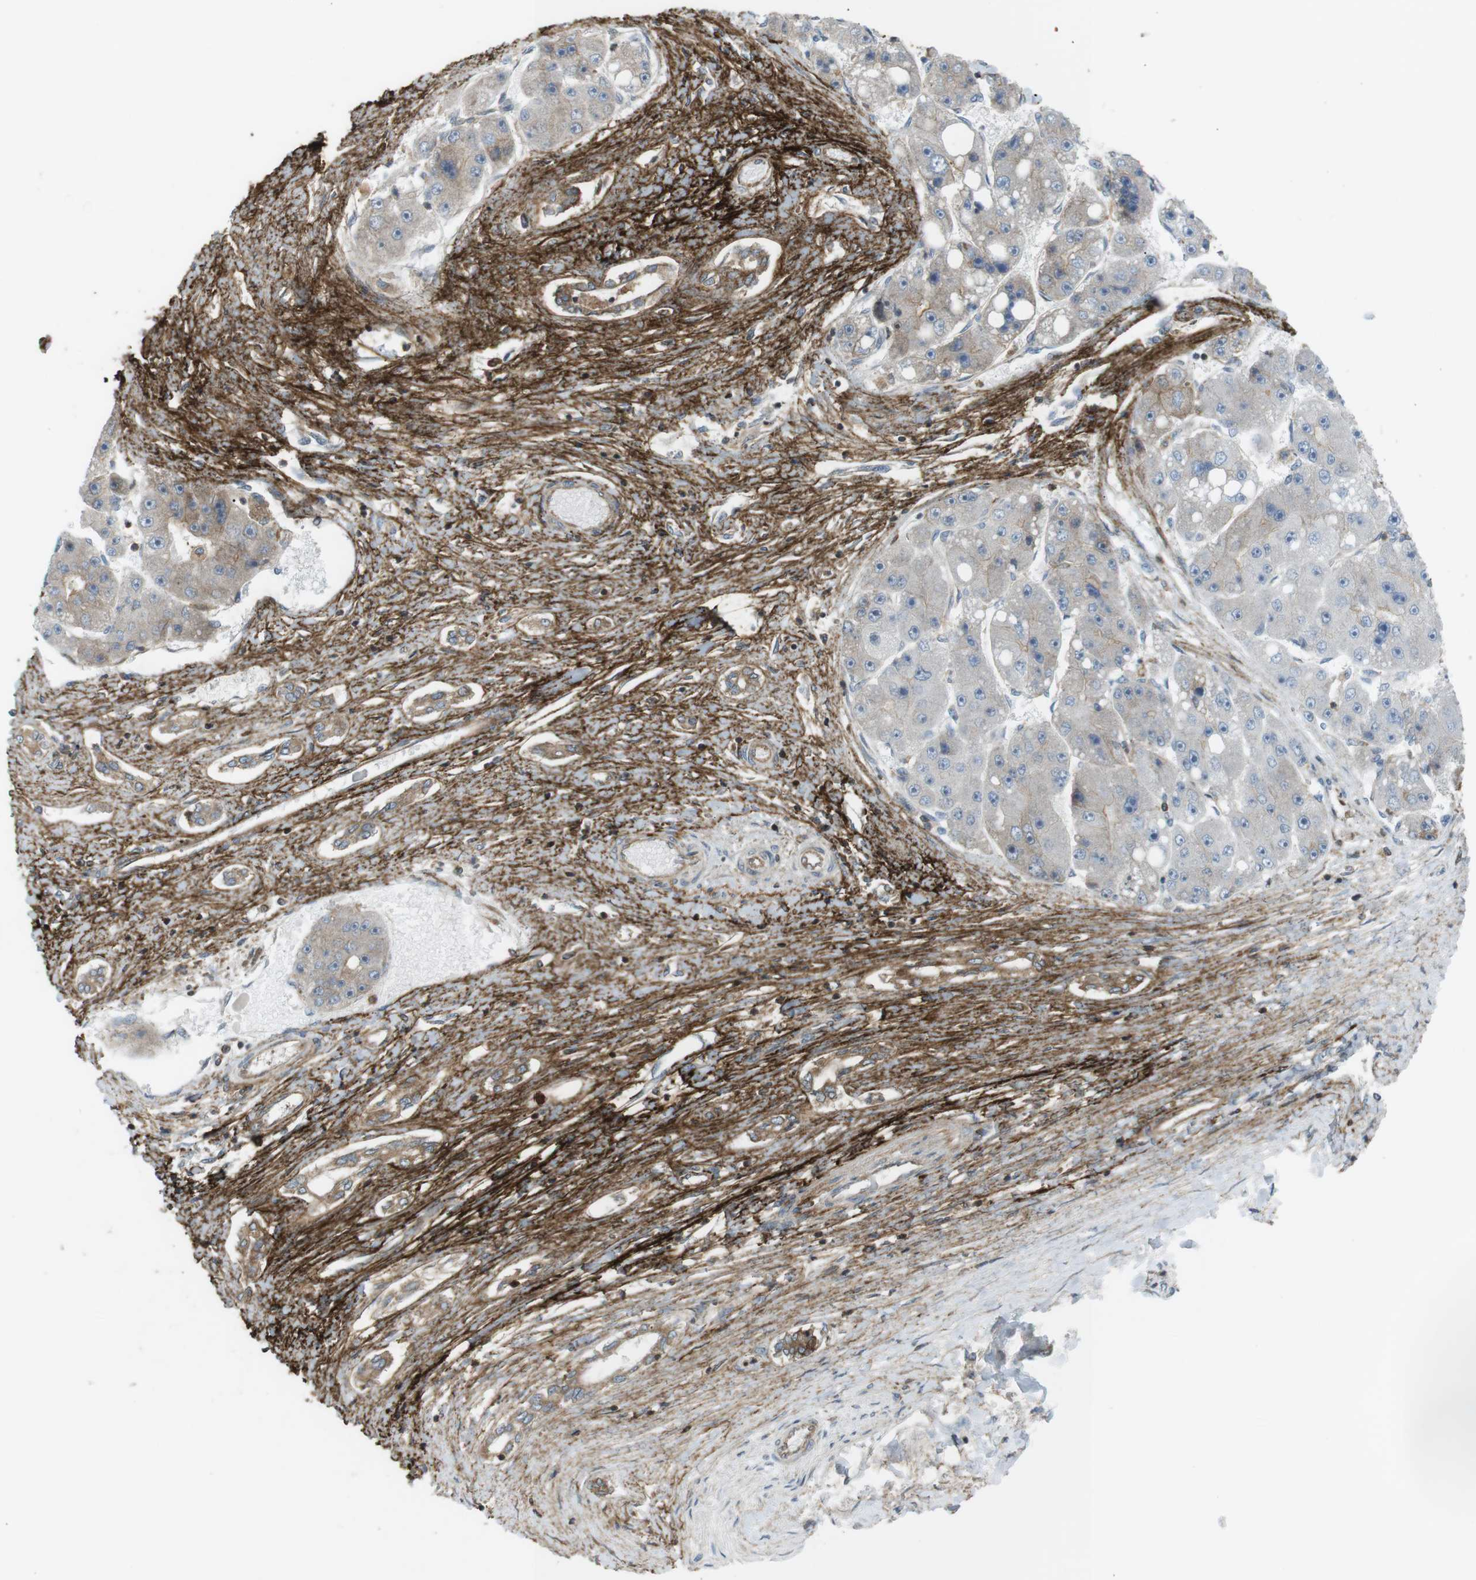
{"staining": {"intensity": "moderate", "quantity": "<25%", "location": "cytoplasmic/membranous"}, "tissue": "liver cancer", "cell_type": "Tumor cells", "image_type": "cancer", "snomed": [{"axis": "morphology", "description": "Carcinoma, Hepatocellular, NOS"}, {"axis": "topography", "description": "Liver"}], "caption": "Immunohistochemical staining of human liver hepatocellular carcinoma displays low levels of moderate cytoplasmic/membranous protein staining in approximately <25% of tumor cells.", "gene": "FLII", "patient": {"sex": "female", "age": 61}}